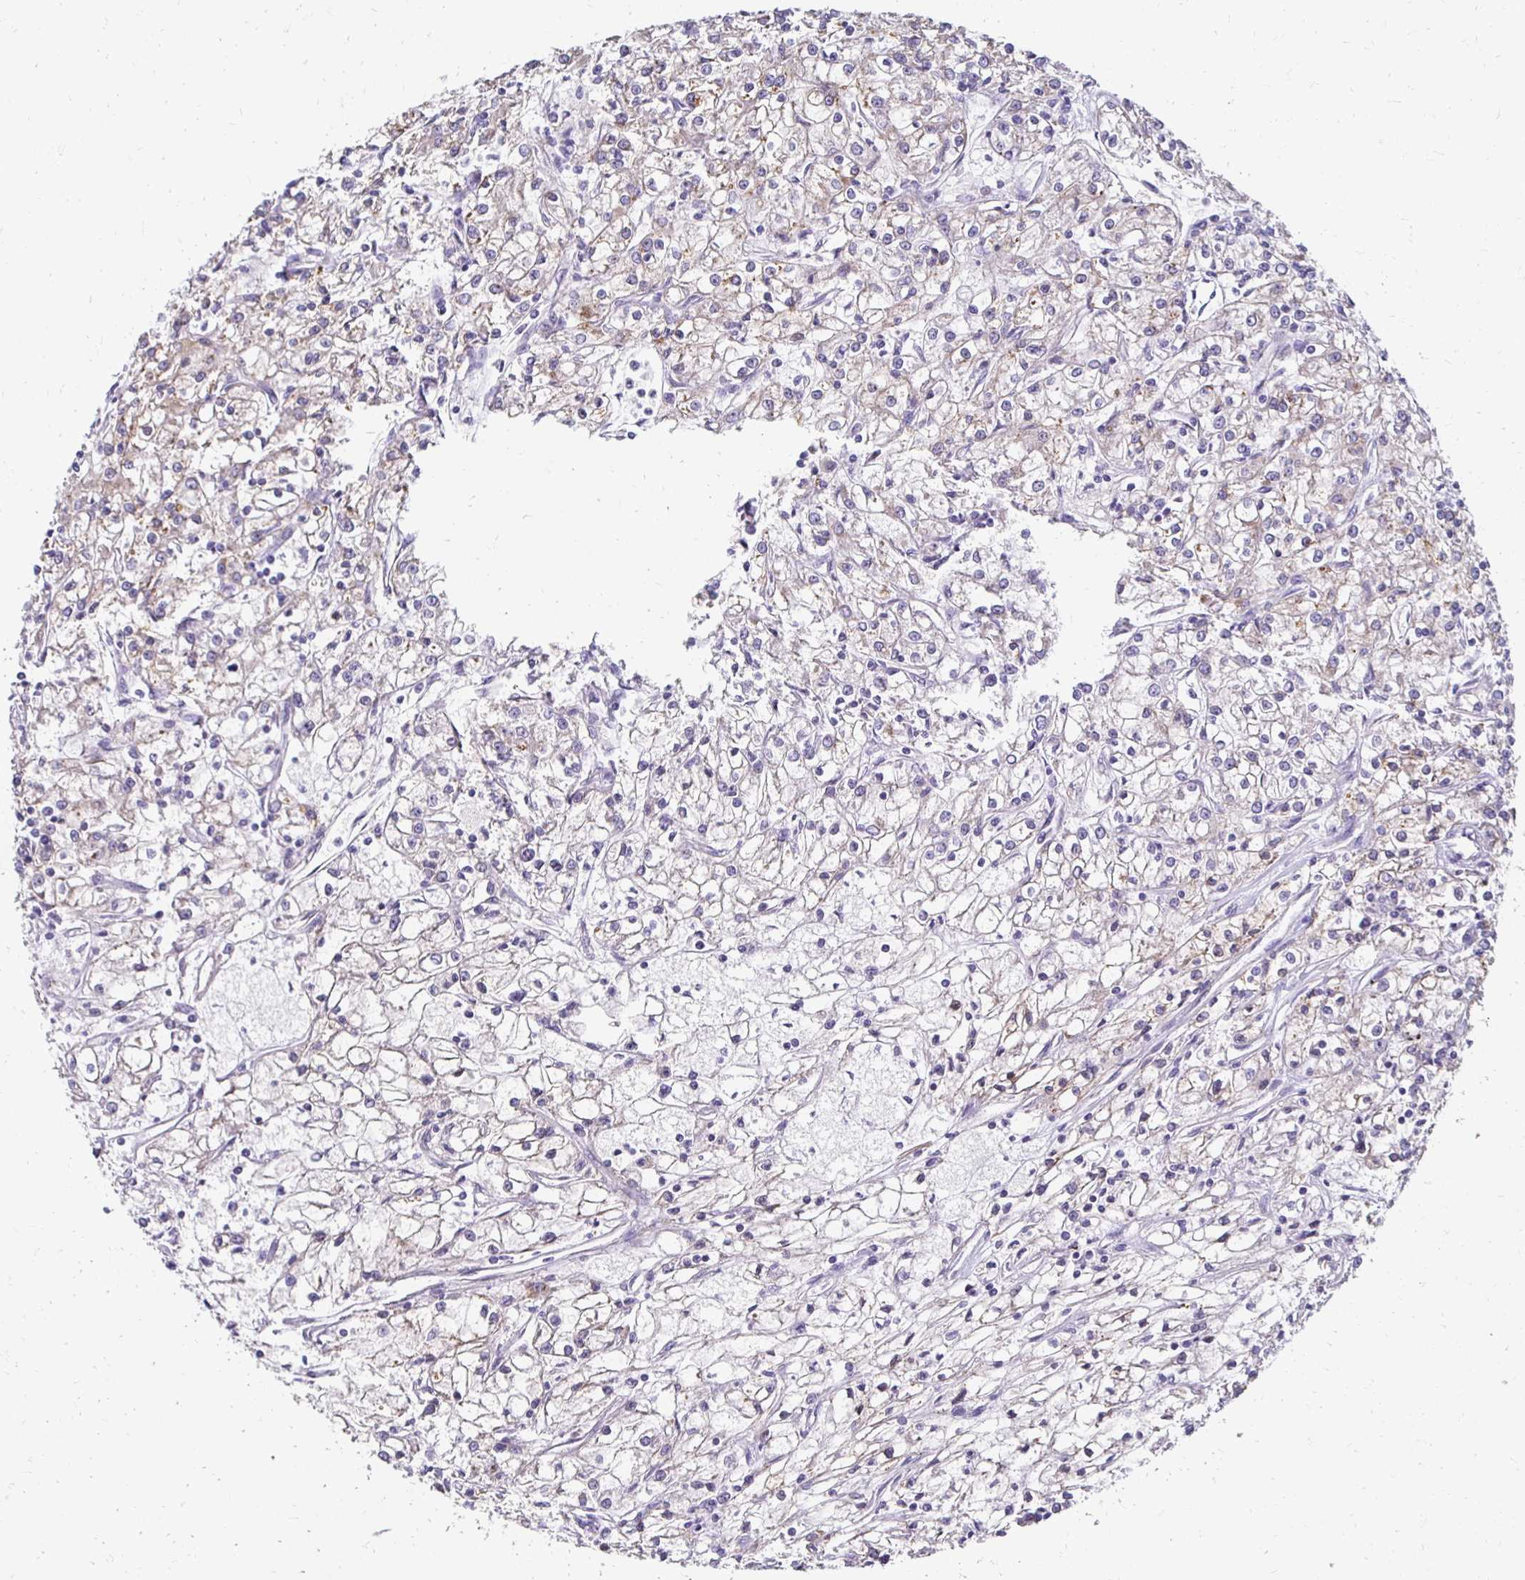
{"staining": {"intensity": "weak", "quantity": "<25%", "location": "cytoplasmic/membranous"}, "tissue": "renal cancer", "cell_type": "Tumor cells", "image_type": "cancer", "snomed": [{"axis": "morphology", "description": "Adenocarcinoma, NOS"}, {"axis": "topography", "description": "Kidney"}], "caption": "Immunohistochemistry (IHC) of adenocarcinoma (renal) demonstrates no expression in tumor cells. (DAB (3,3'-diaminobenzidine) IHC, high magnification).", "gene": "AKAP6", "patient": {"sex": "female", "age": 59}}